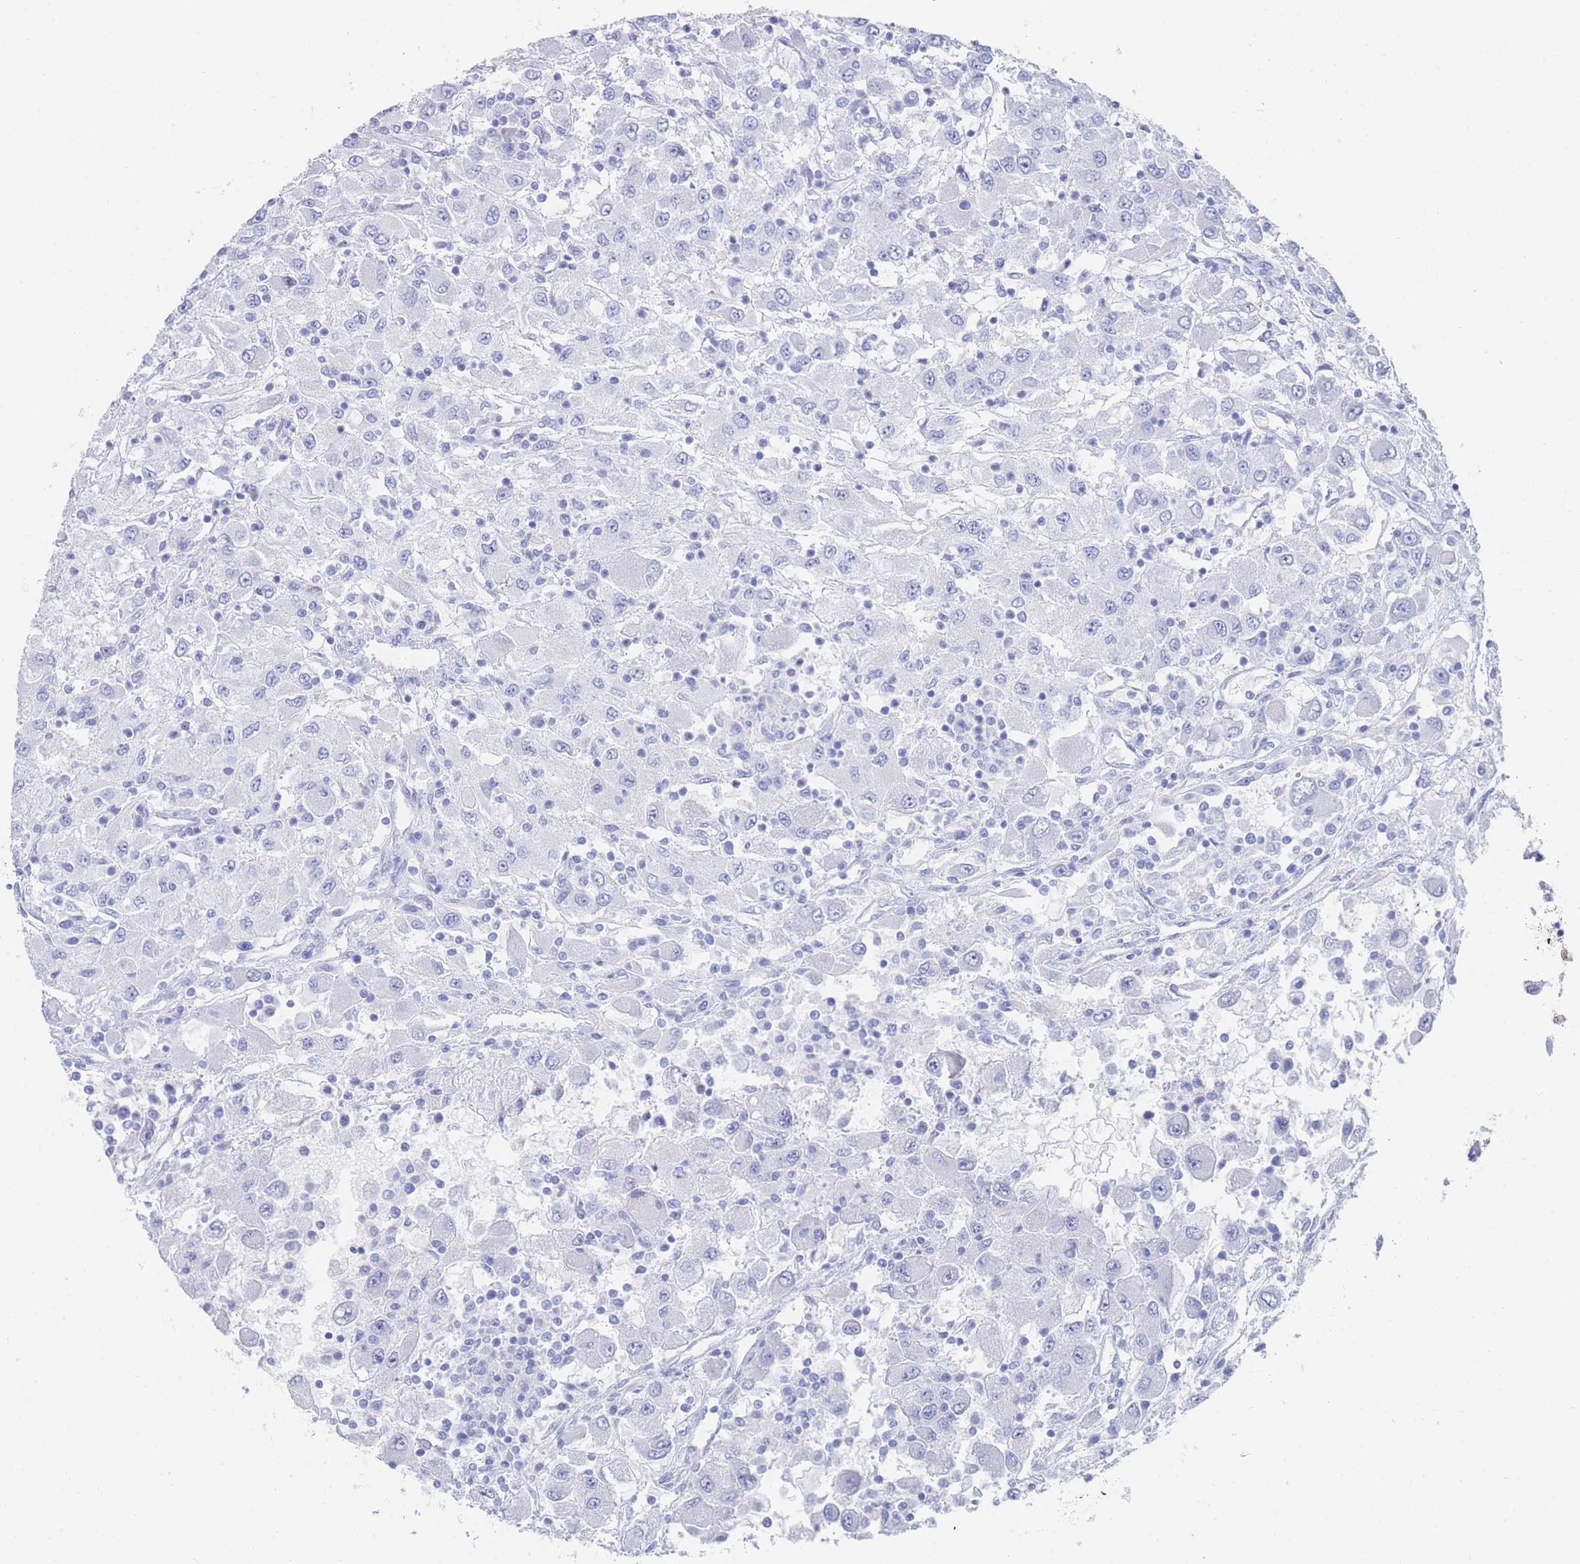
{"staining": {"intensity": "negative", "quantity": "none", "location": "none"}, "tissue": "renal cancer", "cell_type": "Tumor cells", "image_type": "cancer", "snomed": [{"axis": "morphology", "description": "Adenocarcinoma, NOS"}, {"axis": "topography", "description": "Kidney"}], "caption": "This is an immunohistochemistry micrograph of renal cancer (adenocarcinoma). There is no expression in tumor cells.", "gene": "LRRC37A", "patient": {"sex": "female", "age": 67}}